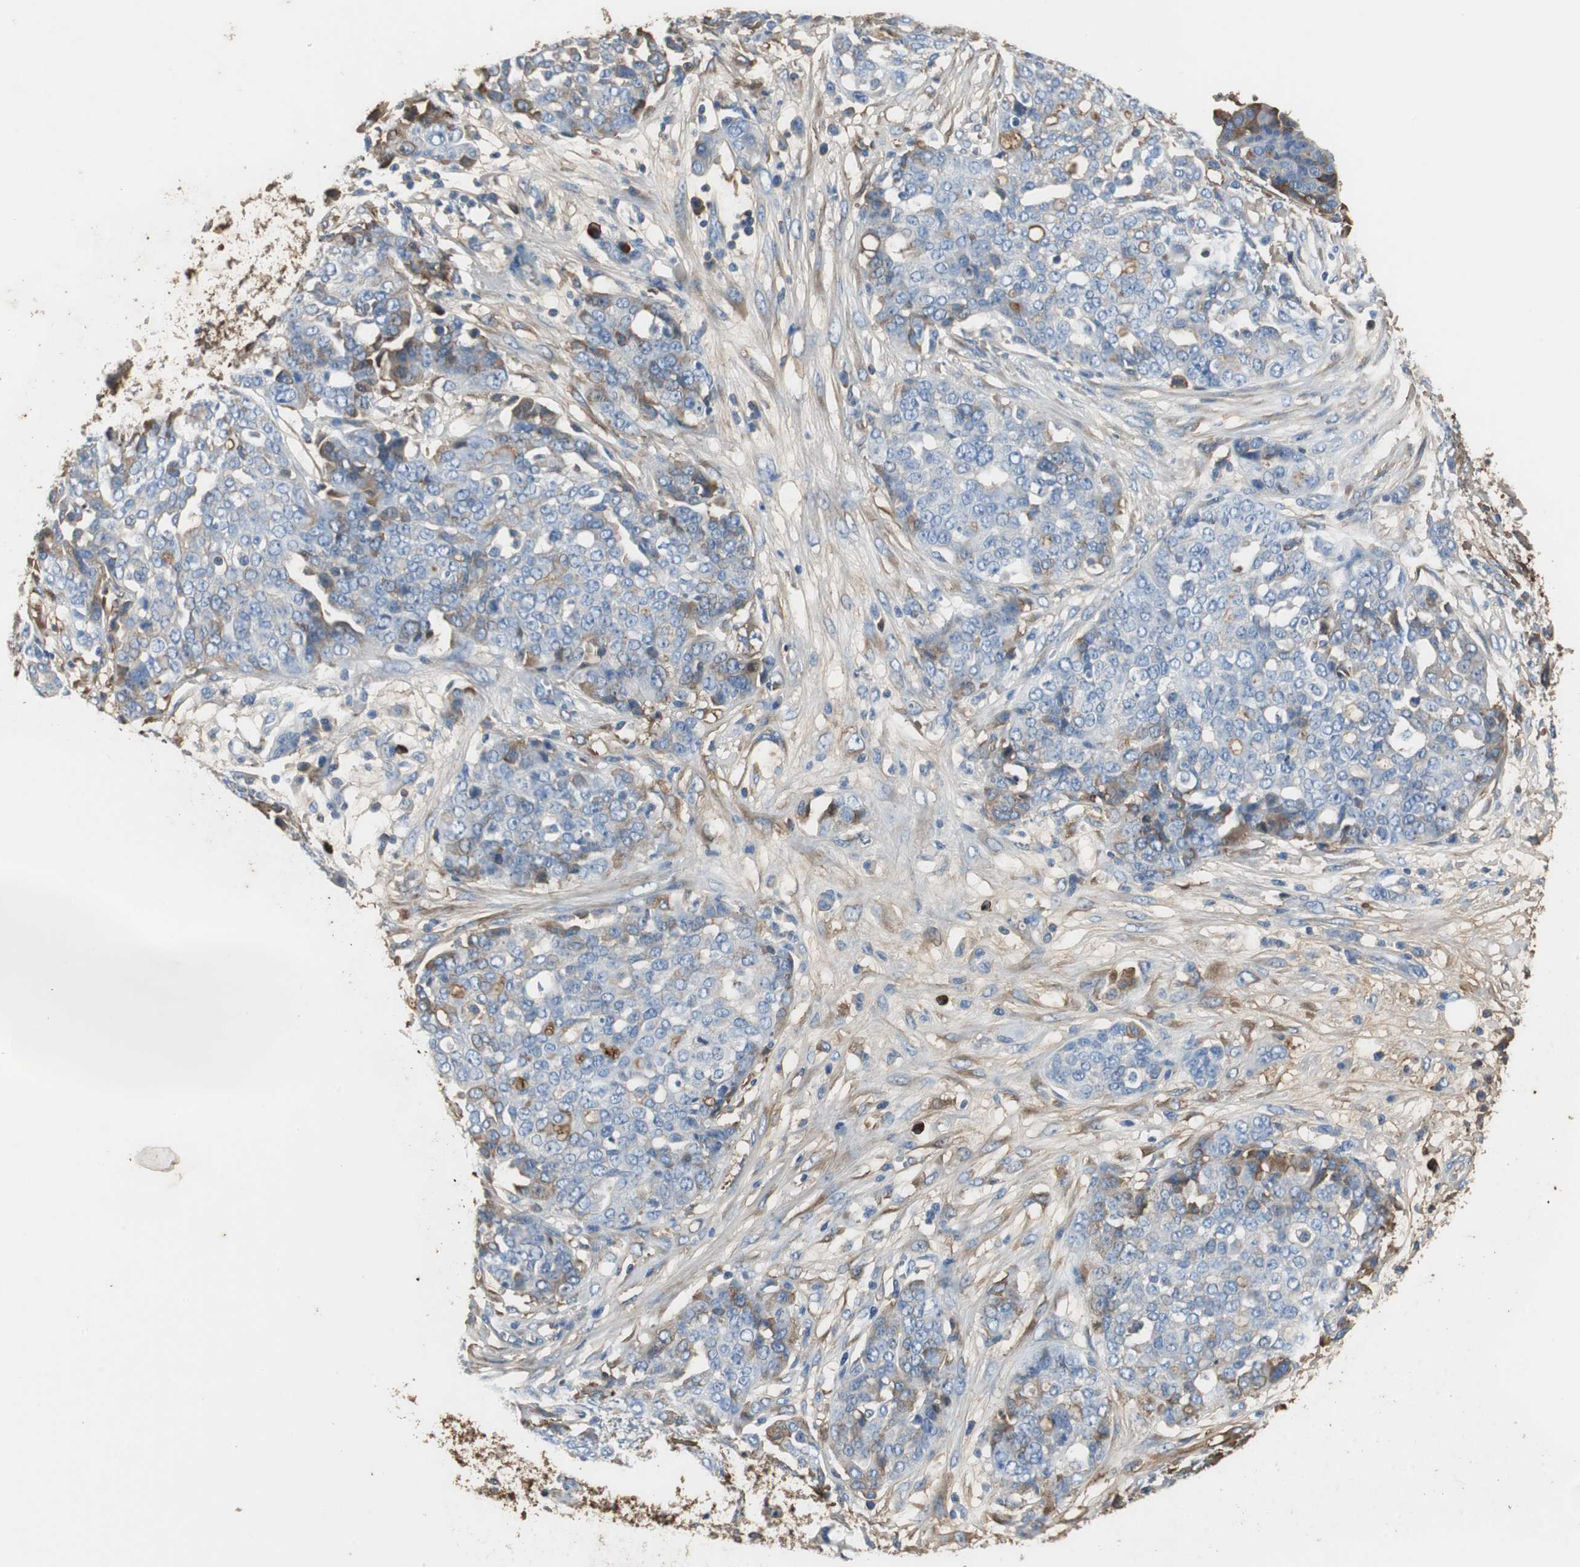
{"staining": {"intensity": "weak", "quantity": "<25%", "location": "cytoplasmic/membranous"}, "tissue": "ovarian cancer", "cell_type": "Tumor cells", "image_type": "cancer", "snomed": [{"axis": "morphology", "description": "Cystadenocarcinoma, serous, NOS"}, {"axis": "topography", "description": "Soft tissue"}, {"axis": "topography", "description": "Ovary"}], "caption": "The micrograph demonstrates no significant expression in tumor cells of ovarian cancer. Brightfield microscopy of immunohistochemistry stained with DAB (brown) and hematoxylin (blue), captured at high magnification.", "gene": "IGHA1", "patient": {"sex": "female", "age": 57}}